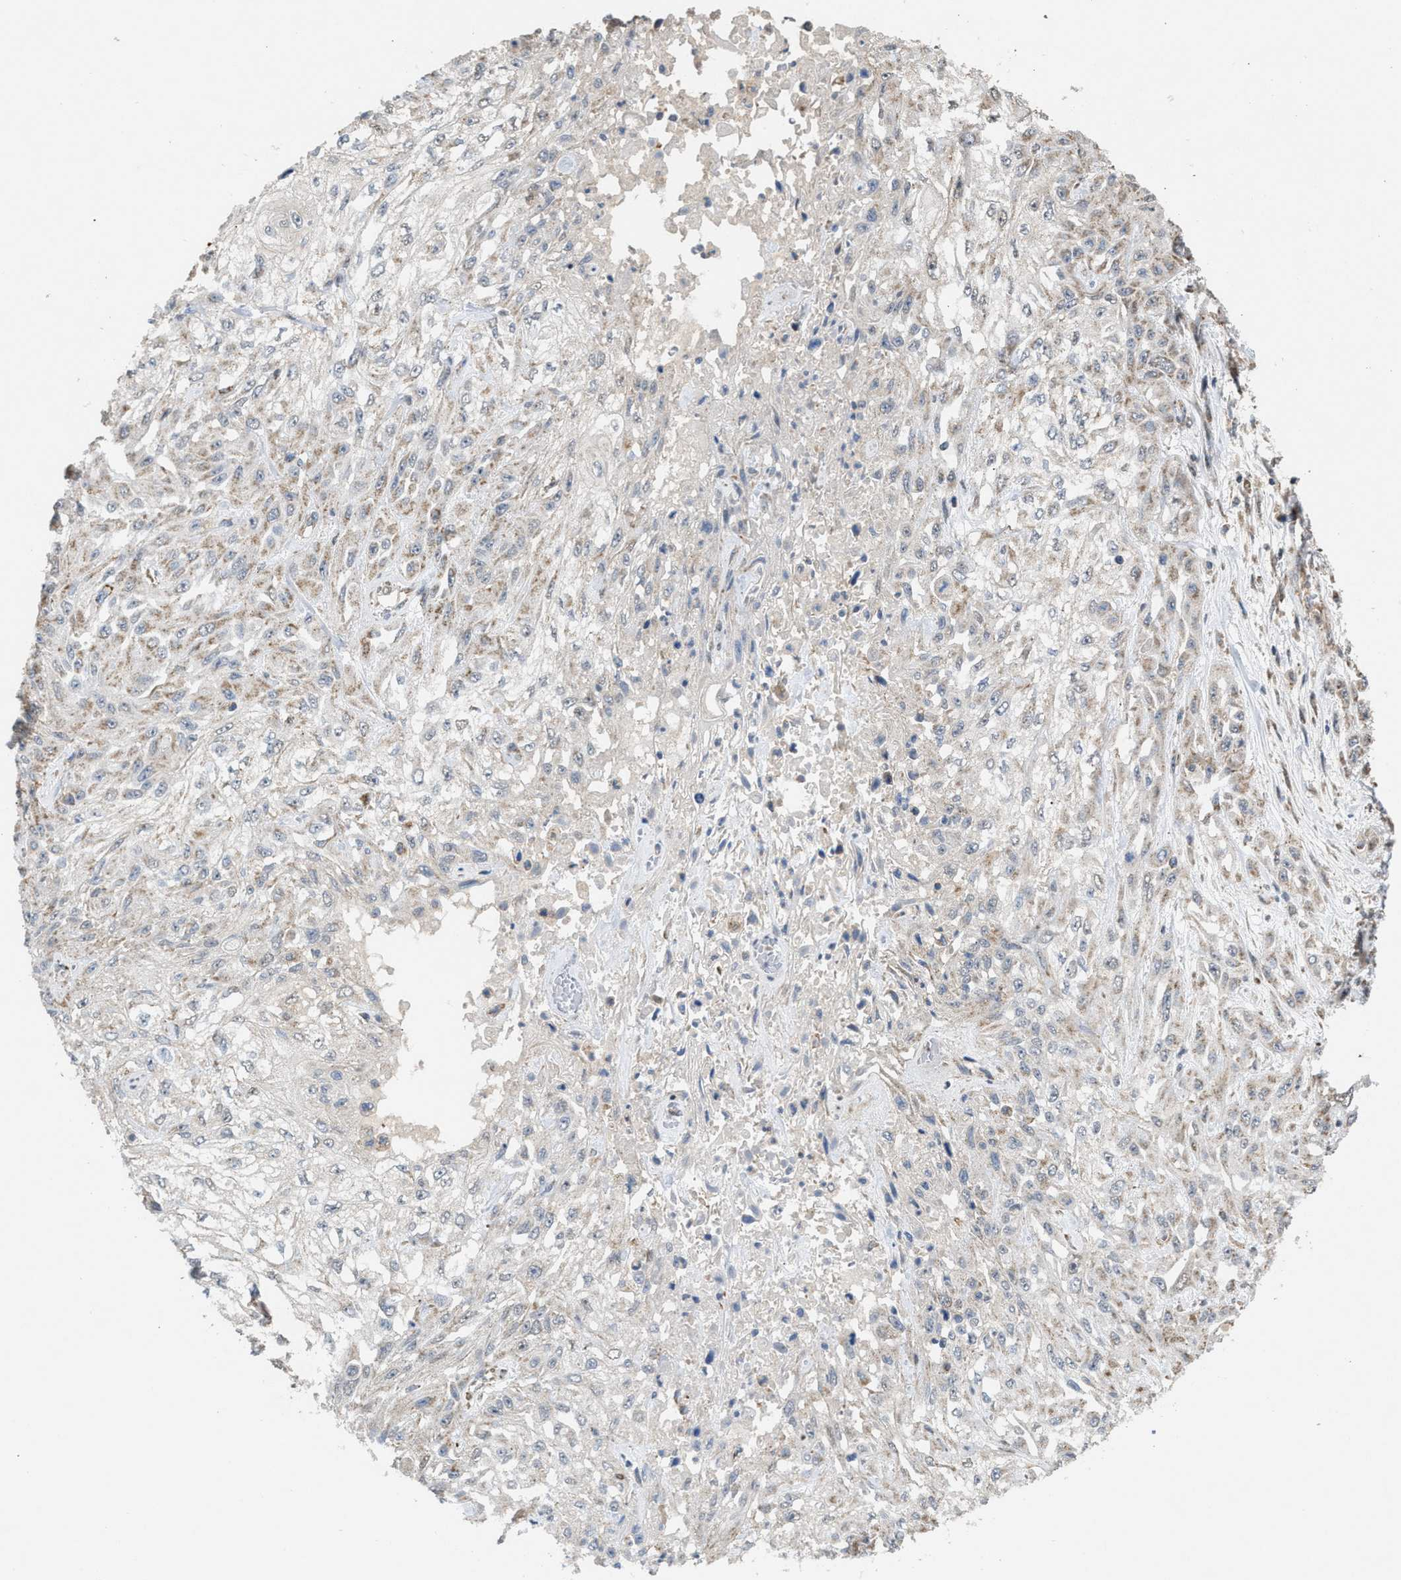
{"staining": {"intensity": "weak", "quantity": "25%-75%", "location": "cytoplasmic/membranous"}, "tissue": "skin cancer", "cell_type": "Tumor cells", "image_type": "cancer", "snomed": [{"axis": "morphology", "description": "Squamous cell carcinoma, NOS"}, {"axis": "morphology", "description": "Squamous cell carcinoma, metastatic, NOS"}, {"axis": "topography", "description": "Skin"}, {"axis": "topography", "description": "Lymph node"}], "caption": "A histopathology image of skin cancer stained for a protein shows weak cytoplasmic/membranous brown staining in tumor cells.", "gene": "TACO1", "patient": {"sex": "male", "age": 75}}